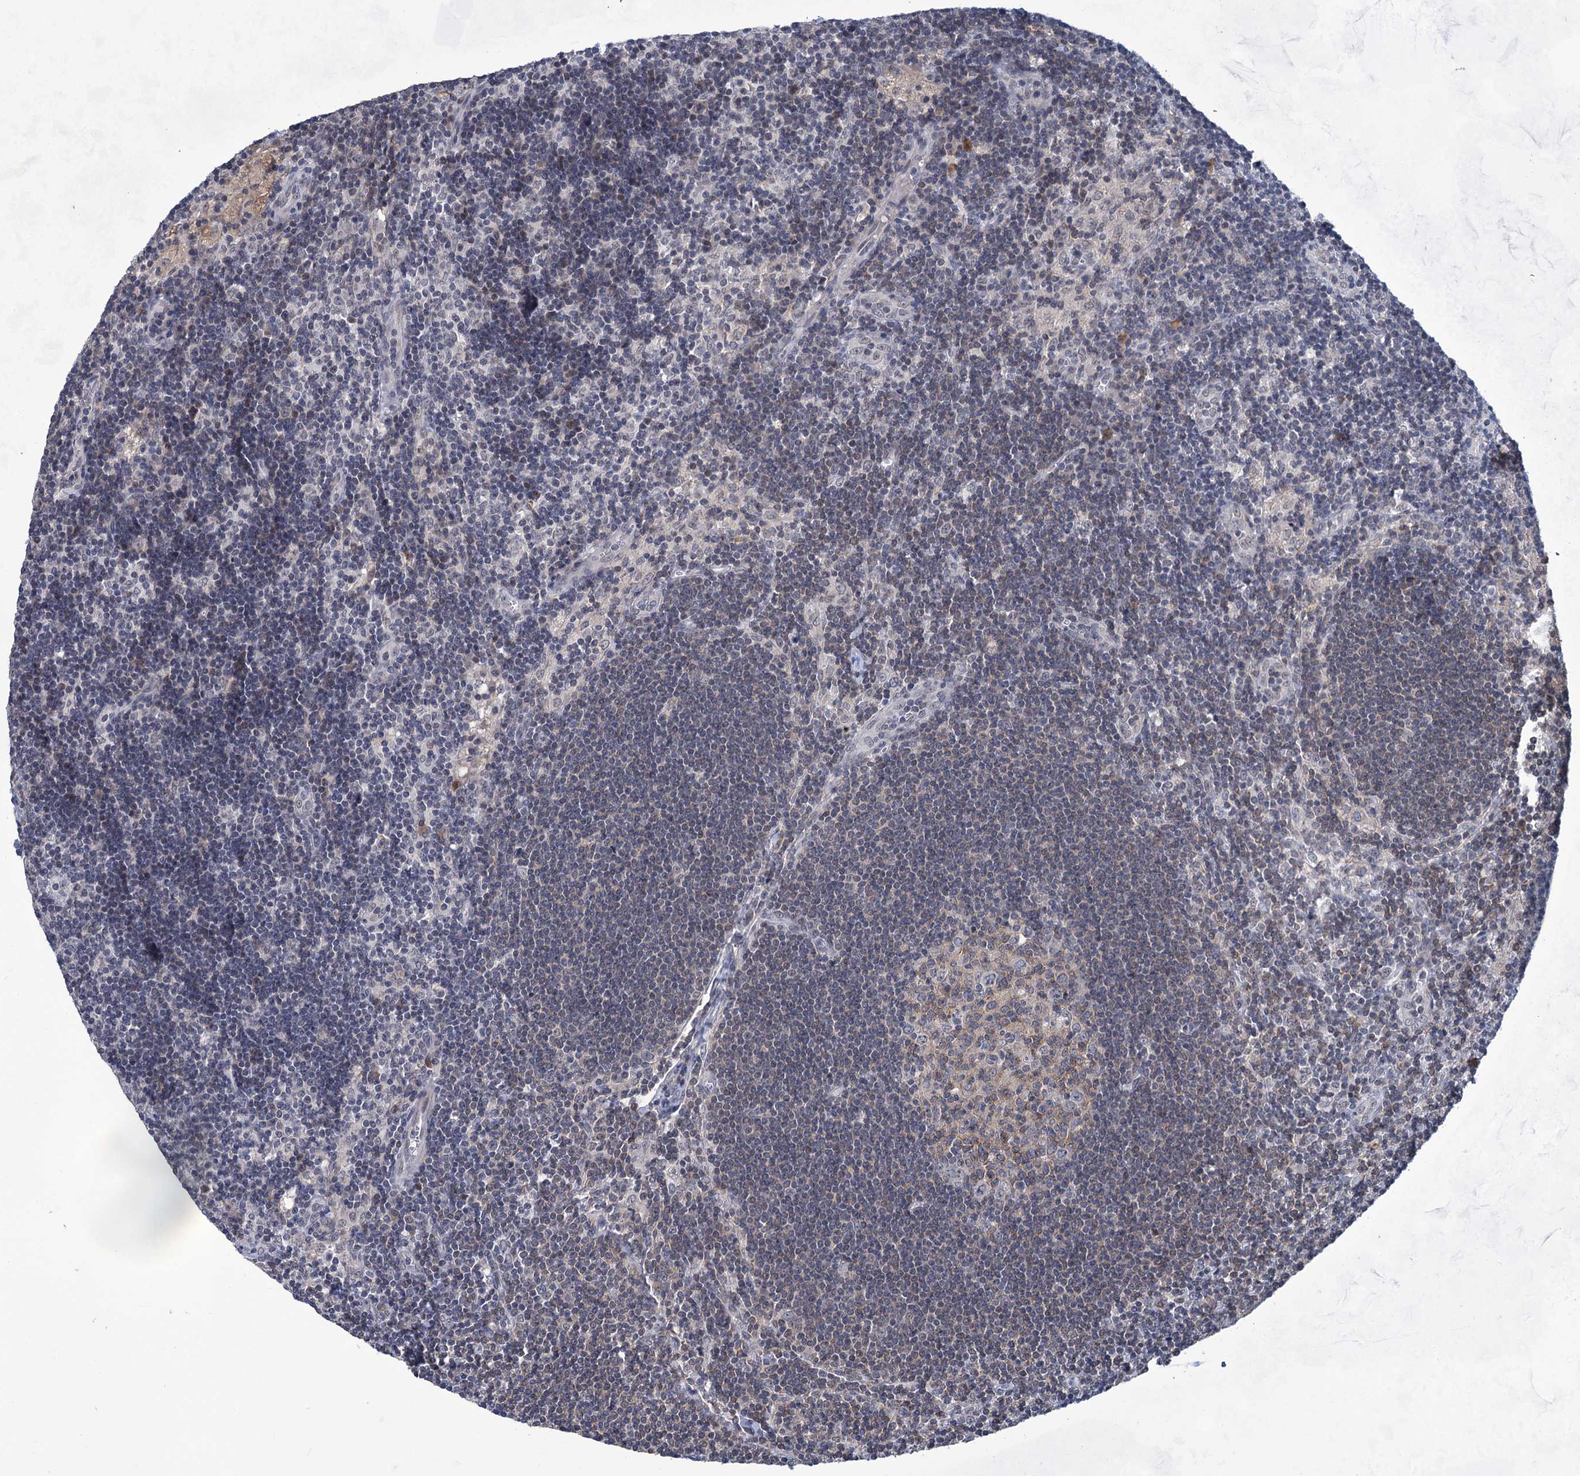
{"staining": {"intensity": "moderate", "quantity": "<25%", "location": "cytoplasmic/membranous"}, "tissue": "lymph node", "cell_type": "Germinal center cells", "image_type": "normal", "snomed": [{"axis": "morphology", "description": "Normal tissue, NOS"}, {"axis": "topography", "description": "Lymph node"}], "caption": "A histopathology image showing moderate cytoplasmic/membranous staining in about <25% of germinal center cells in normal lymph node, as visualized by brown immunohistochemical staining.", "gene": "TTC17", "patient": {"sex": "male", "age": 24}}